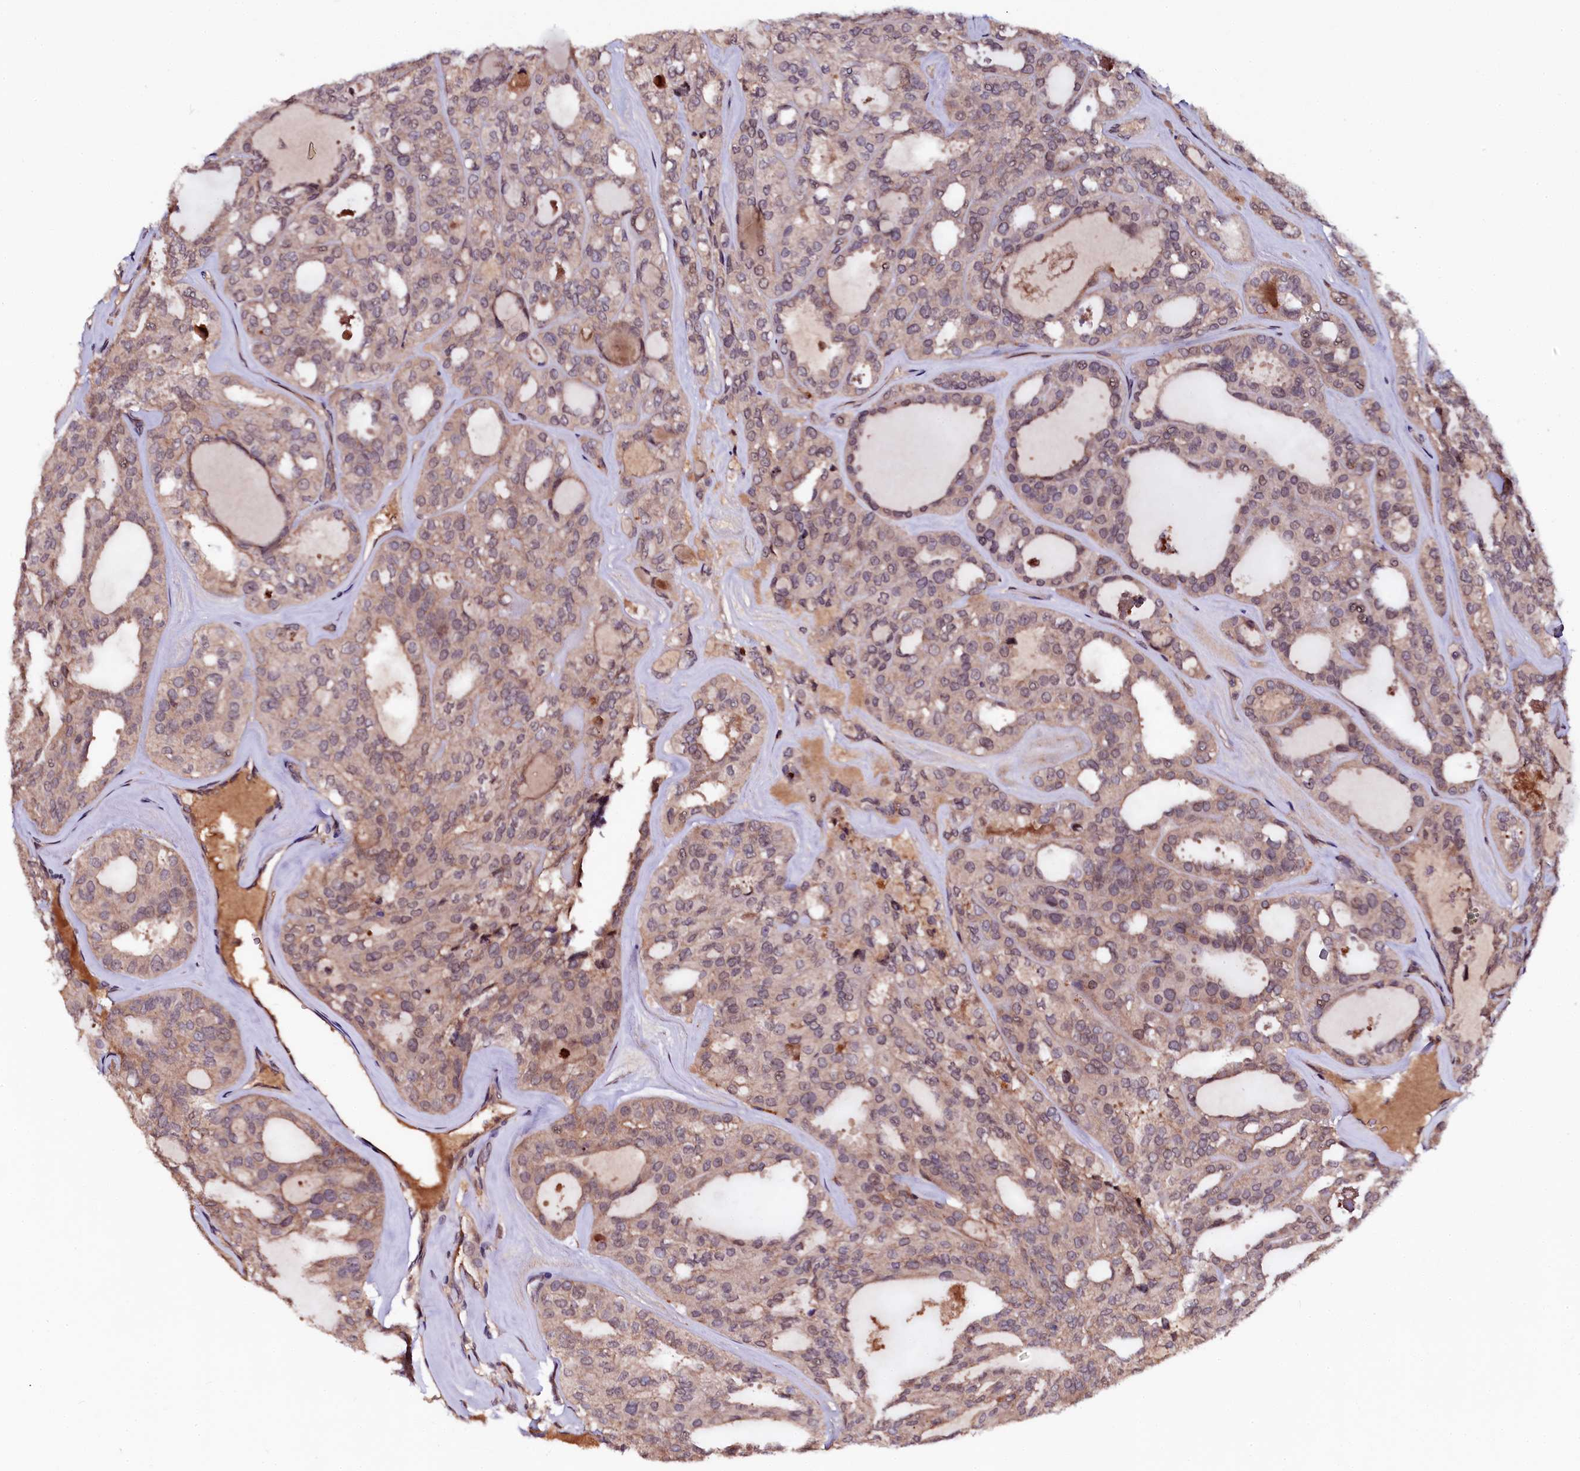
{"staining": {"intensity": "weak", "quantity": "25%-75%", "location": "cytoplasmic/membranous,nuclear"}, "tissue": "thyroid cancer", "cell_type": "Tumor cells", "image_type": "cancer", "snomed": [{"axis": "morphology", "description": "Follicular adenoma carcinoma, NOS"}, {"axis": "topography", "description": "Thyroid gland"}], "caption": "Thyroid follicular adenoma carcinoma stained with a protein marker demonstrates weak staining in tumor cells.", "gene": "N4BP1", "patient": {"sex": "male", "age": 75}}